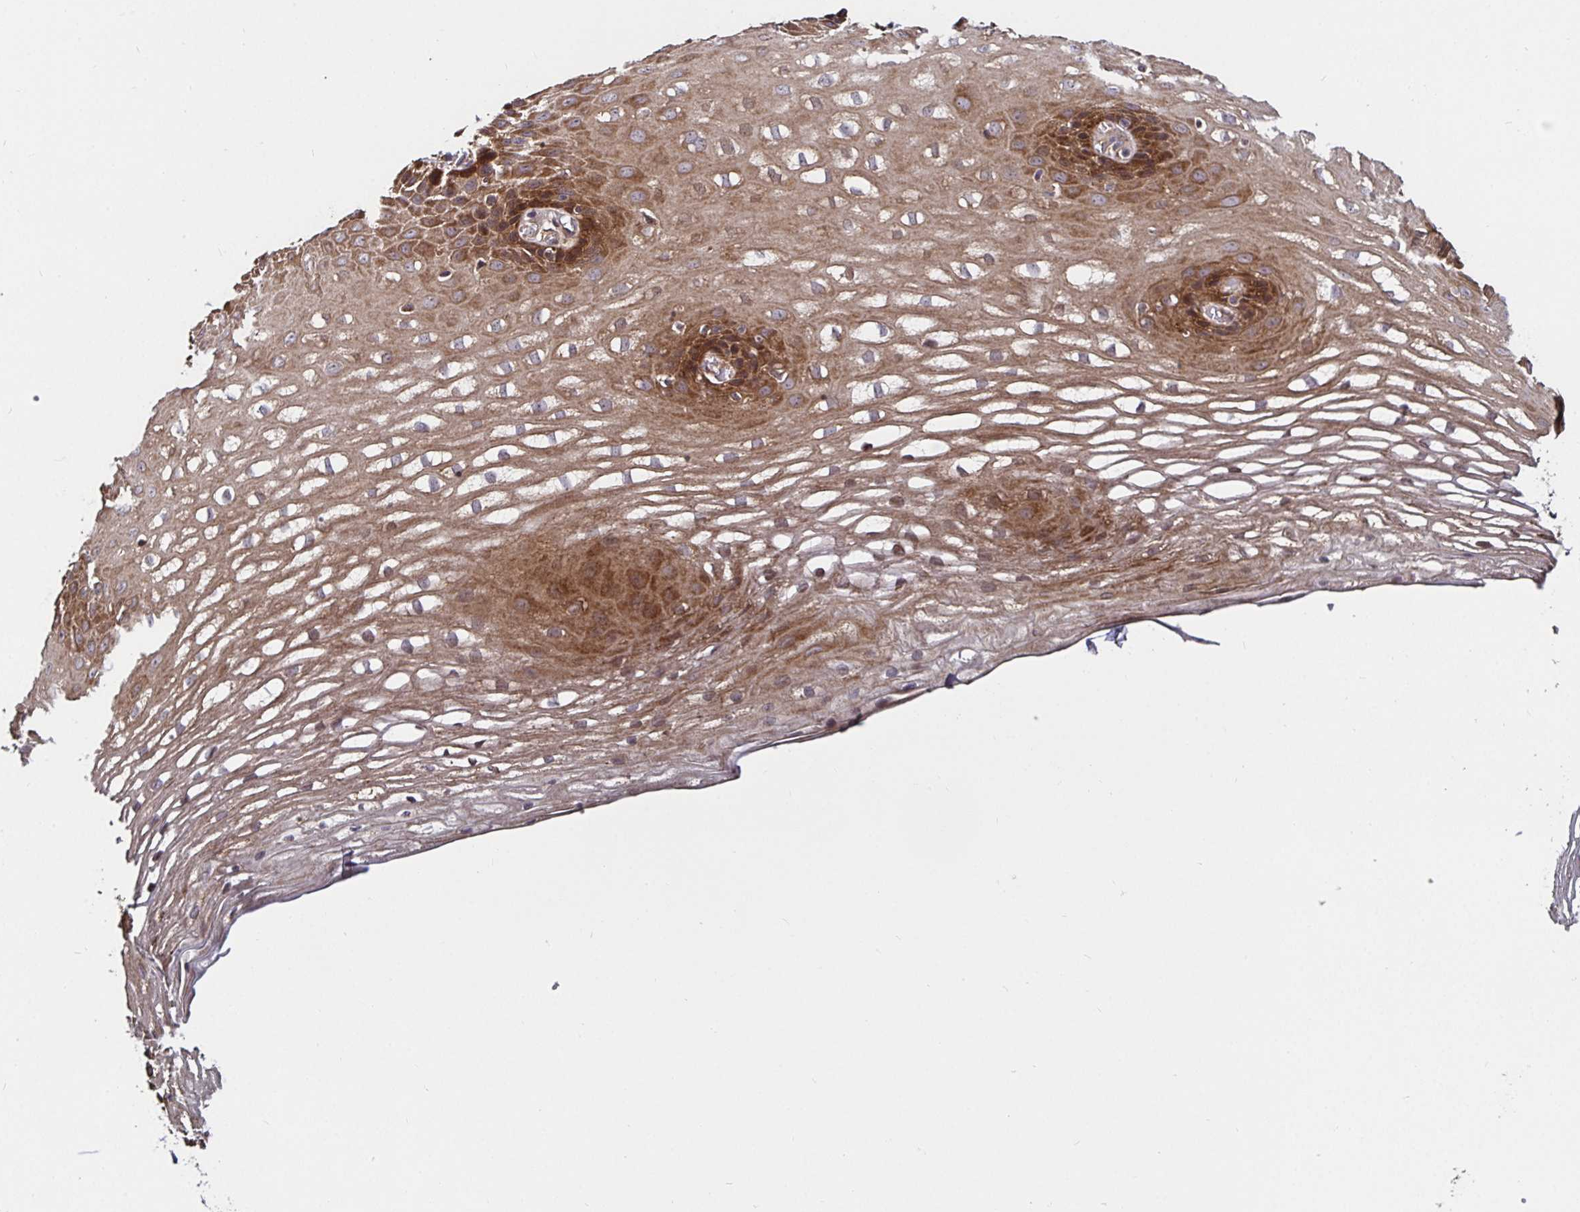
{"staining": {"intensity": "moderate", "quantity": "25%-75%", "location": "cytoplasmic/membranous"}, "tissue": "esophagus", "cell_type": "Squamous epithelial cells", "image_type": "normal", "snomed": [{"axis": "morphology", "description": "Normal tissue, NOS"}, {"axis": "topography", "description": "Esophagus"}], "caption": "An immunohistochemistry (IHC) photomicrograph of normal tissue is shown. Protein staining in brown shows moderate cytoplasmic/membranous positivity in esophagus within squamous epithelial cells. Immunohistochemistry stains the protein in brown and the nuclei are stained blue.", "gene": "MLST8", "patient": {"sex": "male", "age": 62}}